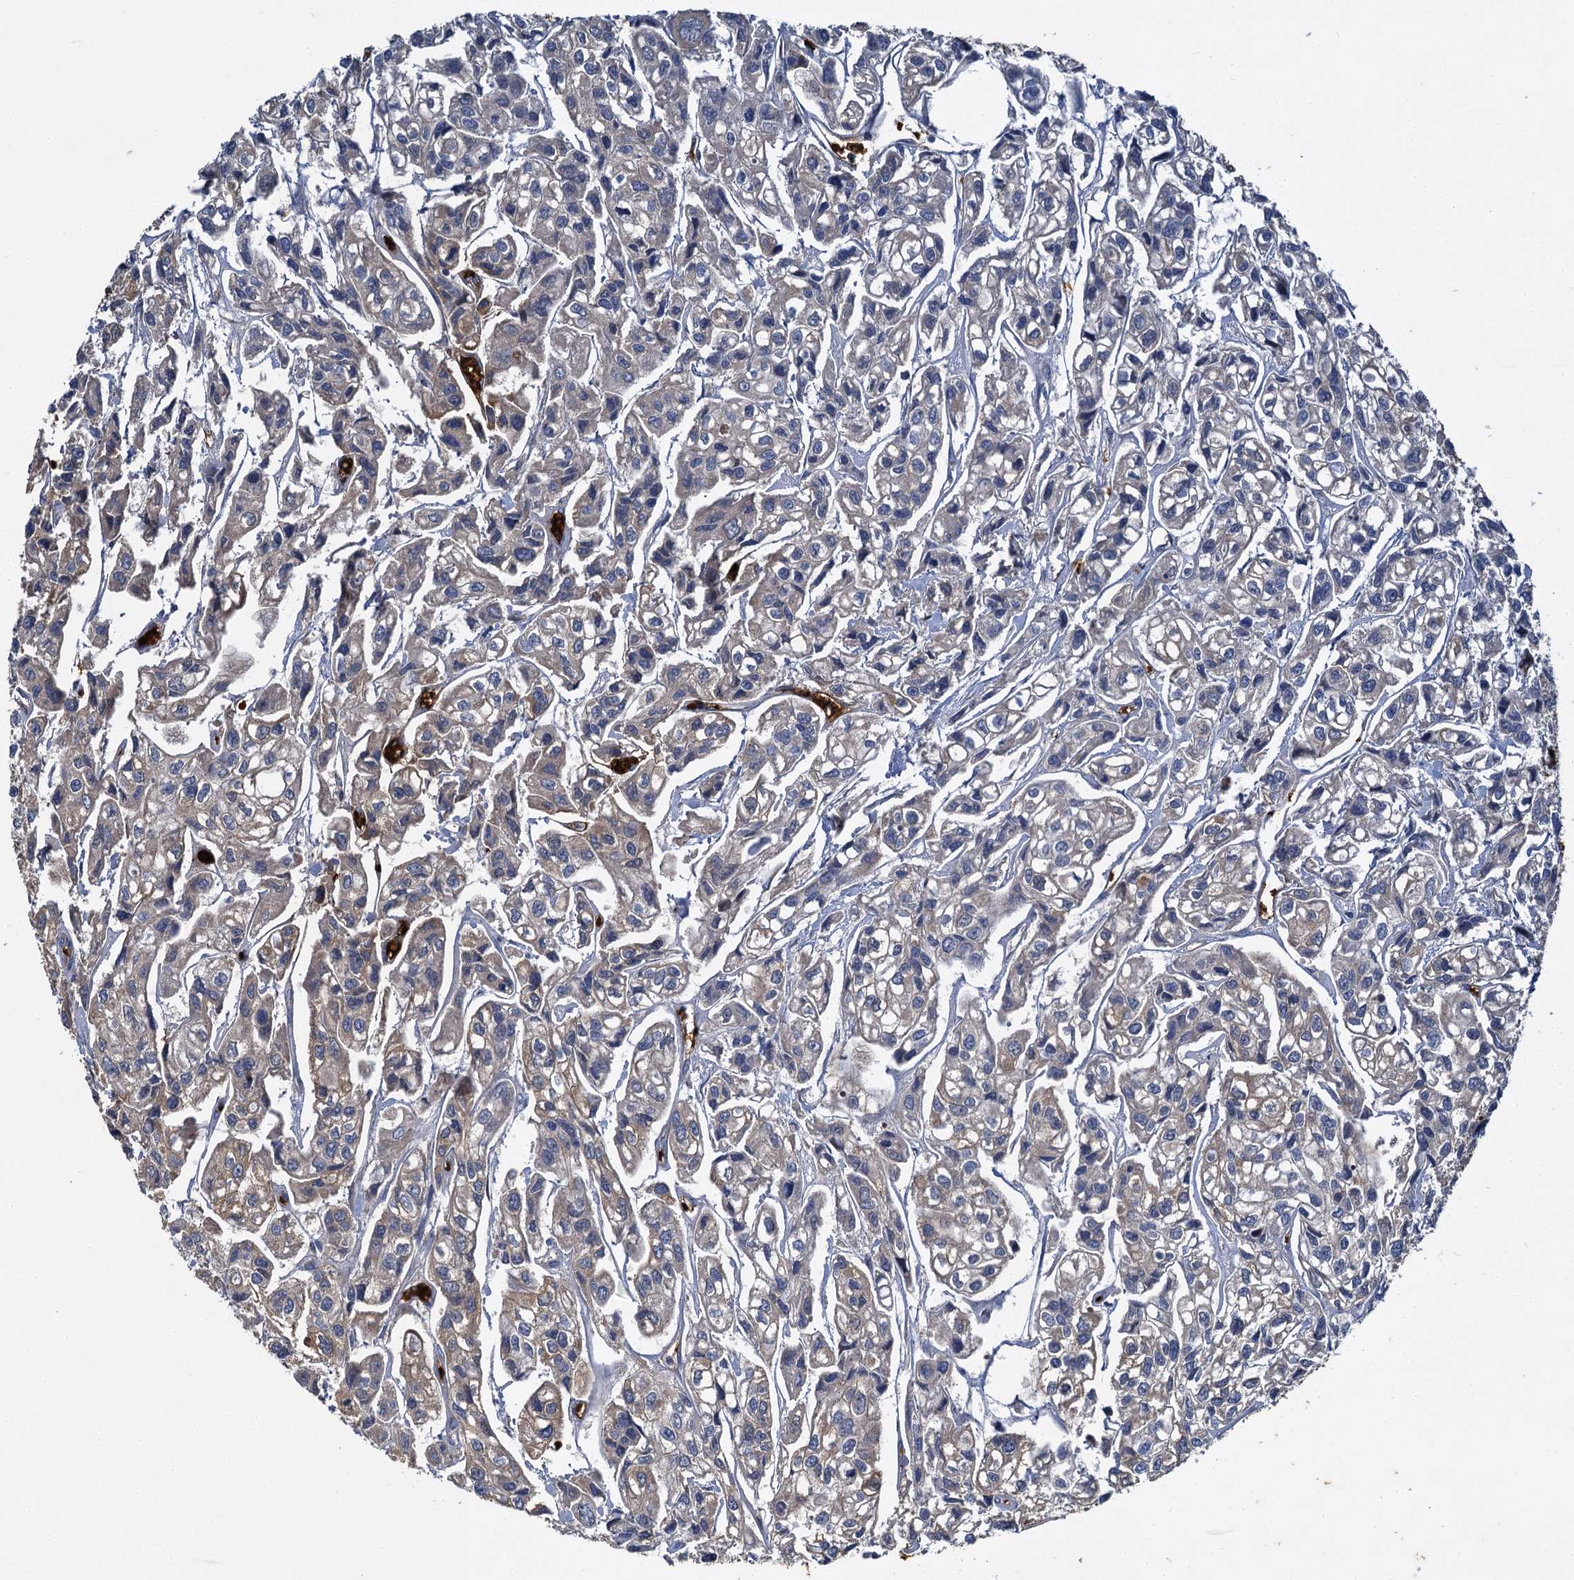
{"staining": {"intensity": "weak", "quantity": "<25%", "location": "cytoplasmic/membranous"}, "tissue": "urothelial cancer", "cell_type": "Tumor cells", "image_type": "cancer", "snomed": [{"axis": "morphology", "description": "Urothelial carcinoma, High grade"}, {"axis": "topography", "description": "Urinary bladder"}], "caption": "Histopathology image shows no significant protein staining in tumor cells of urothelial cancer.", "gene": "BCS1L", "patient": {"sex": "male", "age": 67}}